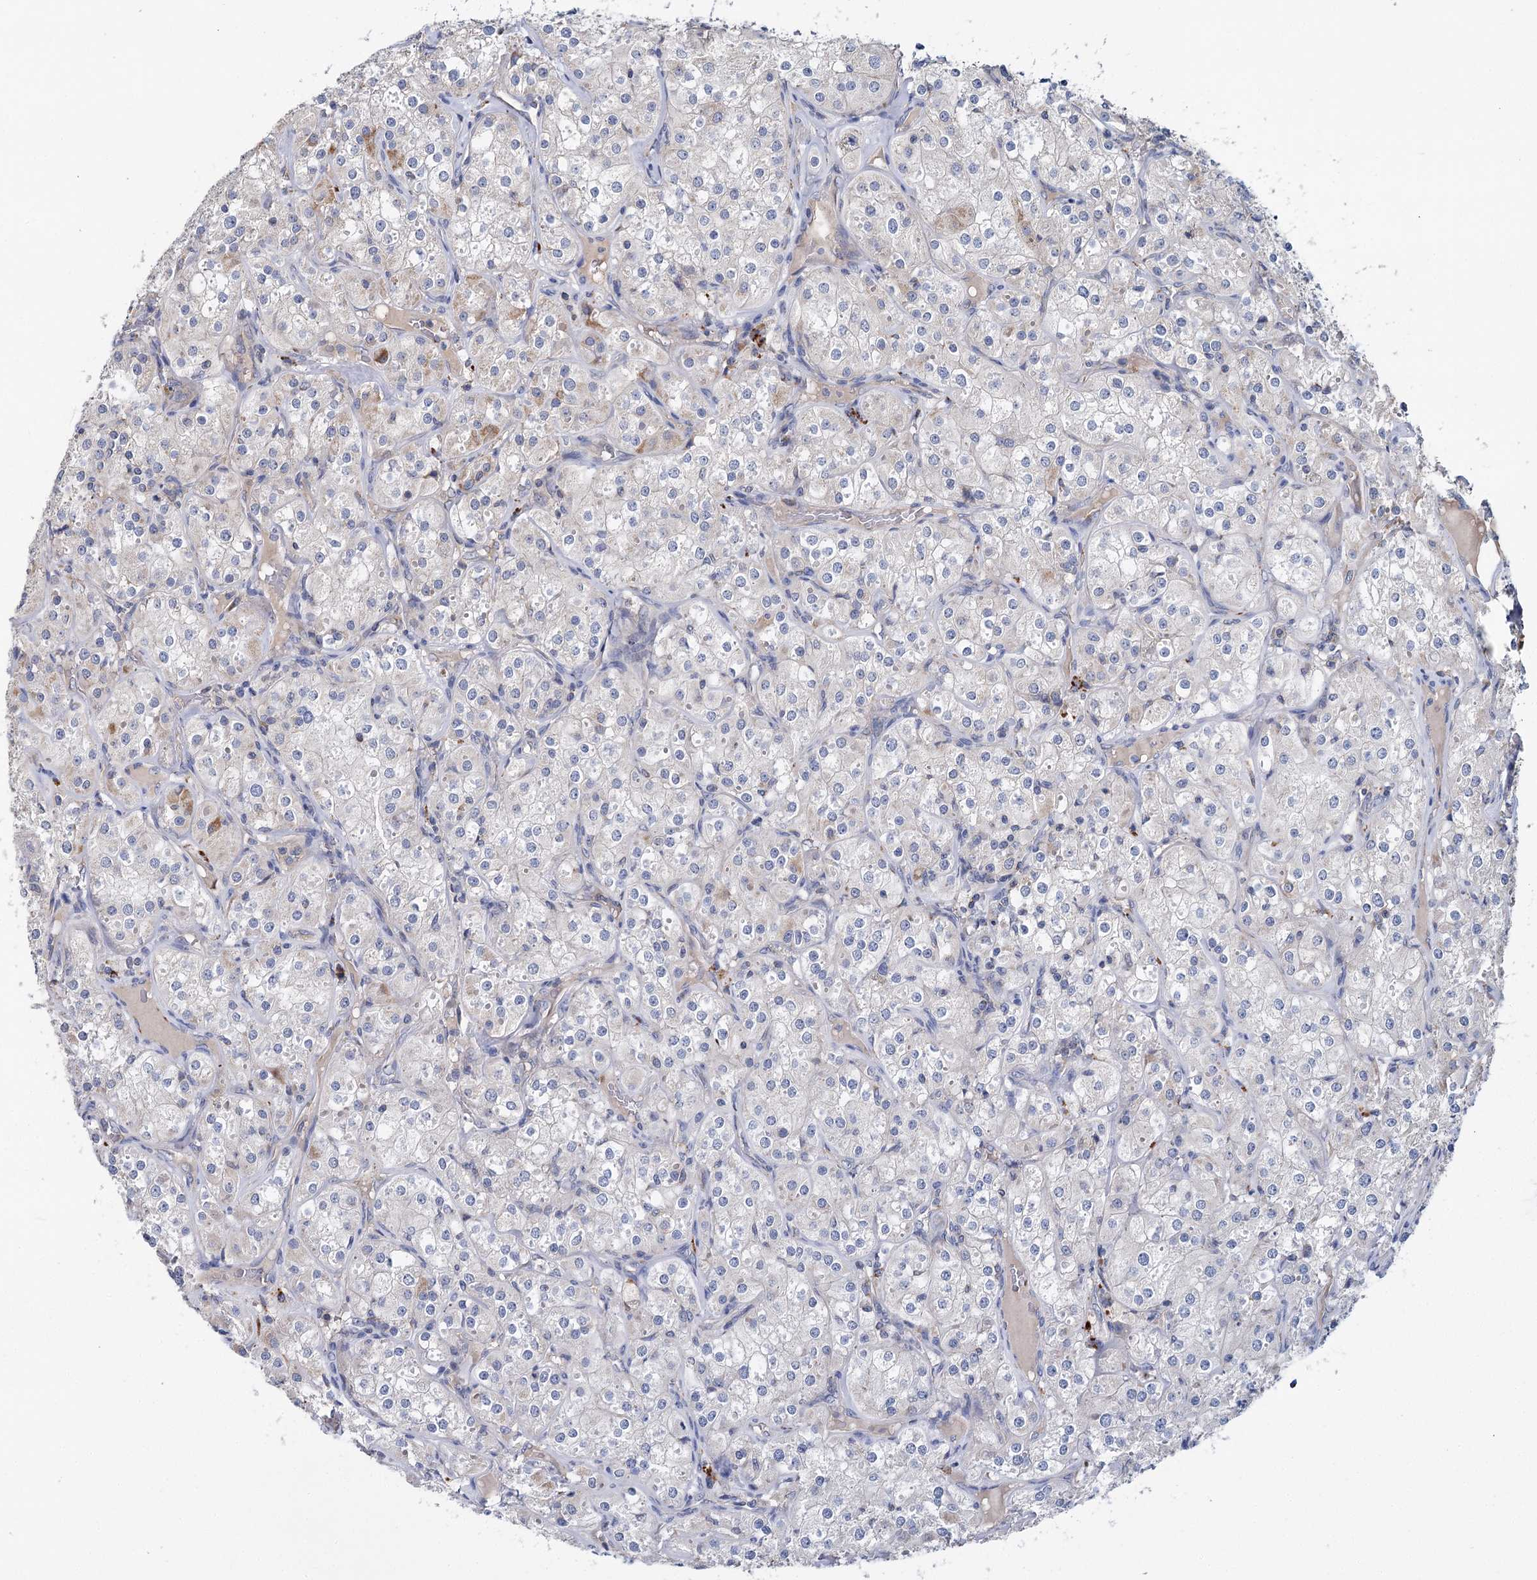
{"staining": {"intensity": "negative", "quantity": "none", "location": "none"}, "tissue": "renal cancer", "cell_type": "Tumor cells", "image_type": "cancer", "snomed": [{"axis": "morphology", "description": "Adenocarcinoma, NOS"}, {"axis": "topography", "description": "Kidney"}], "caption": "A photomicrograph of renal adenocarcinoma stained for a protein demonstrates no brown staining in tumor cells.", "gene": "ANKRD16", "patient": {"sex": "male", "age": 77}}